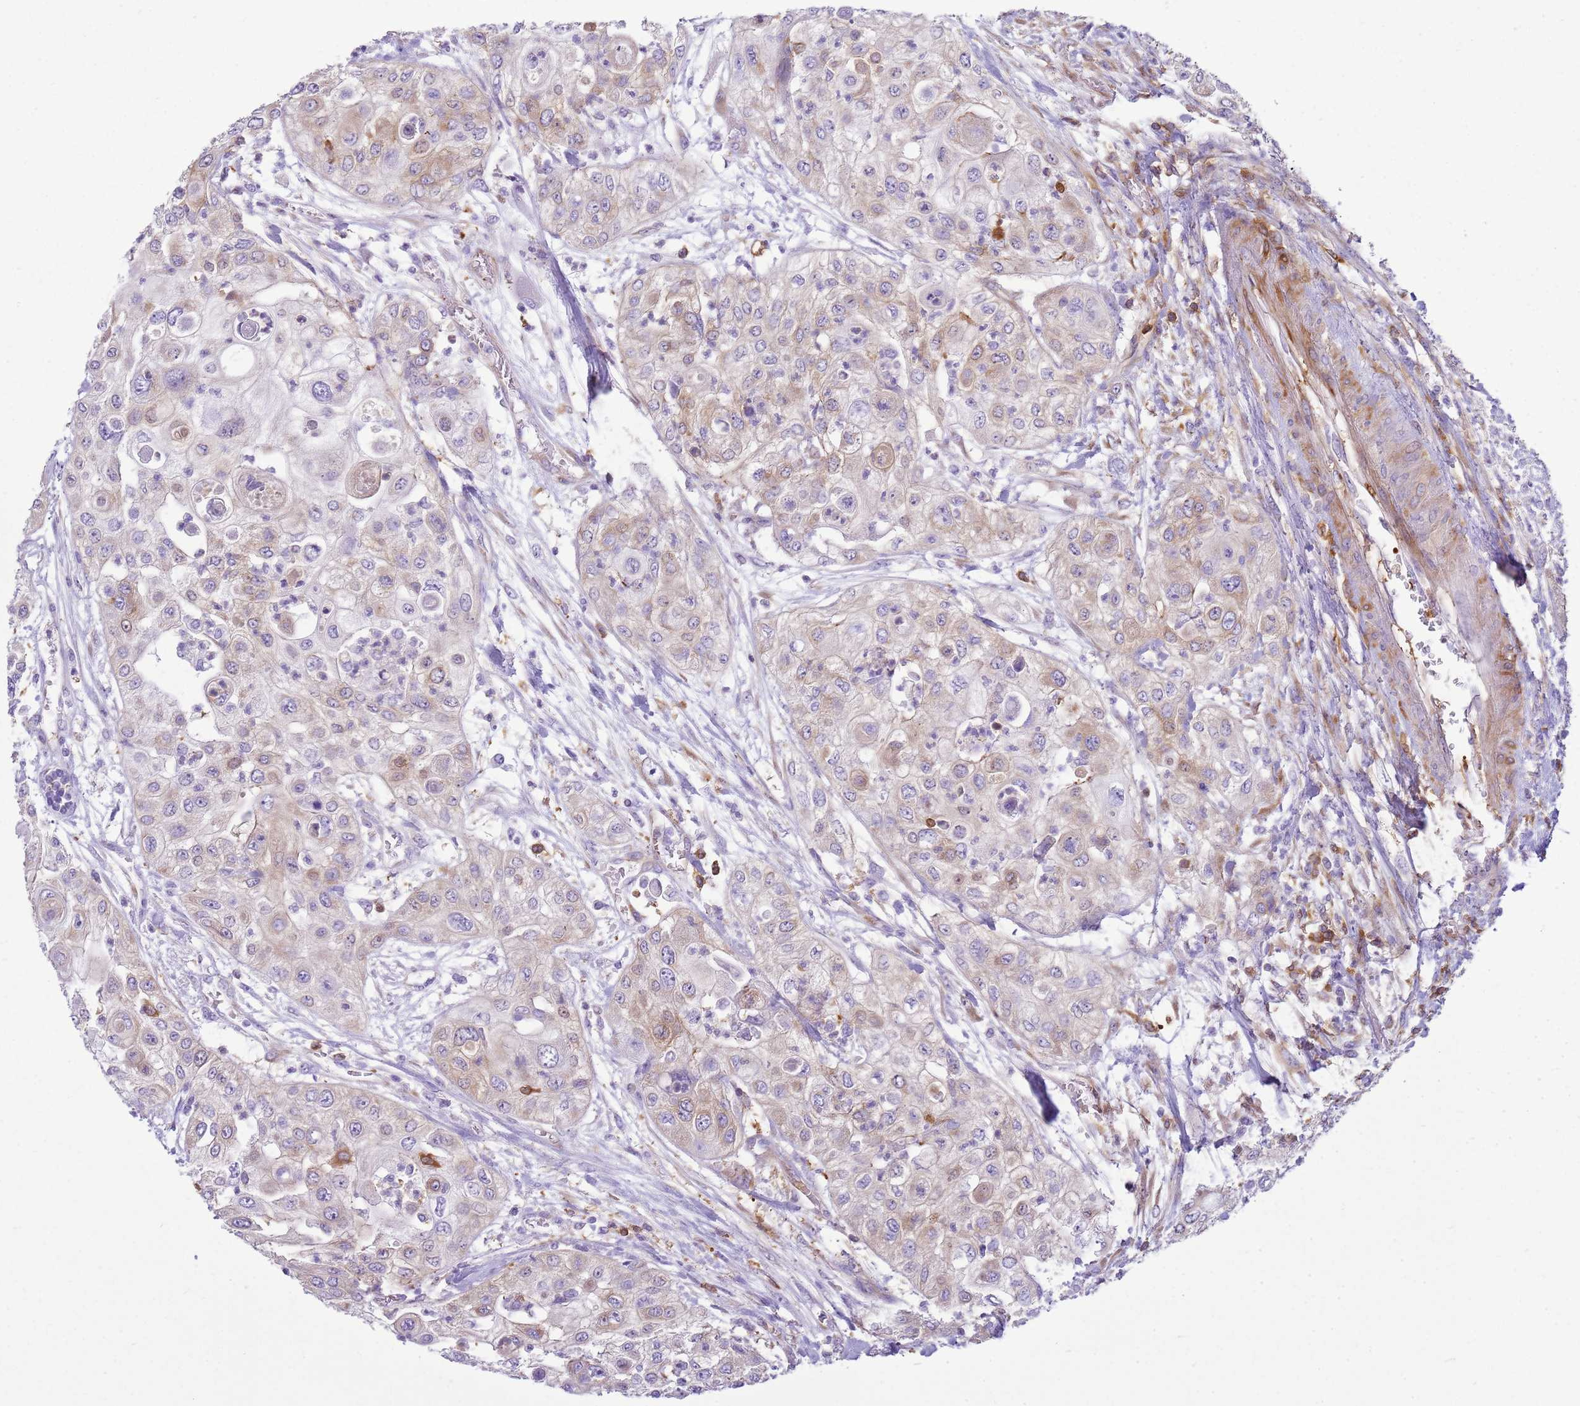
{"staining": {"intensity": "weak", "quantity": "<25%", "location": "cytoplasmic/membranous"}, "tissue": "urothelial cancer", "cell_type": "Tumor cells", "image_type": "cancer", "snomed": [{"axis": "morphology", "description": "Urothelial carcinoma, High grade"}, {"axis": "topography", "description": "Urinary bladder"}], "caption": "Immunohistochemistry of human urothelial cancer demonstrates no staining in tumor cells.", "gene": "SNX21", "patient": {"sex": "female", "age": 79}}